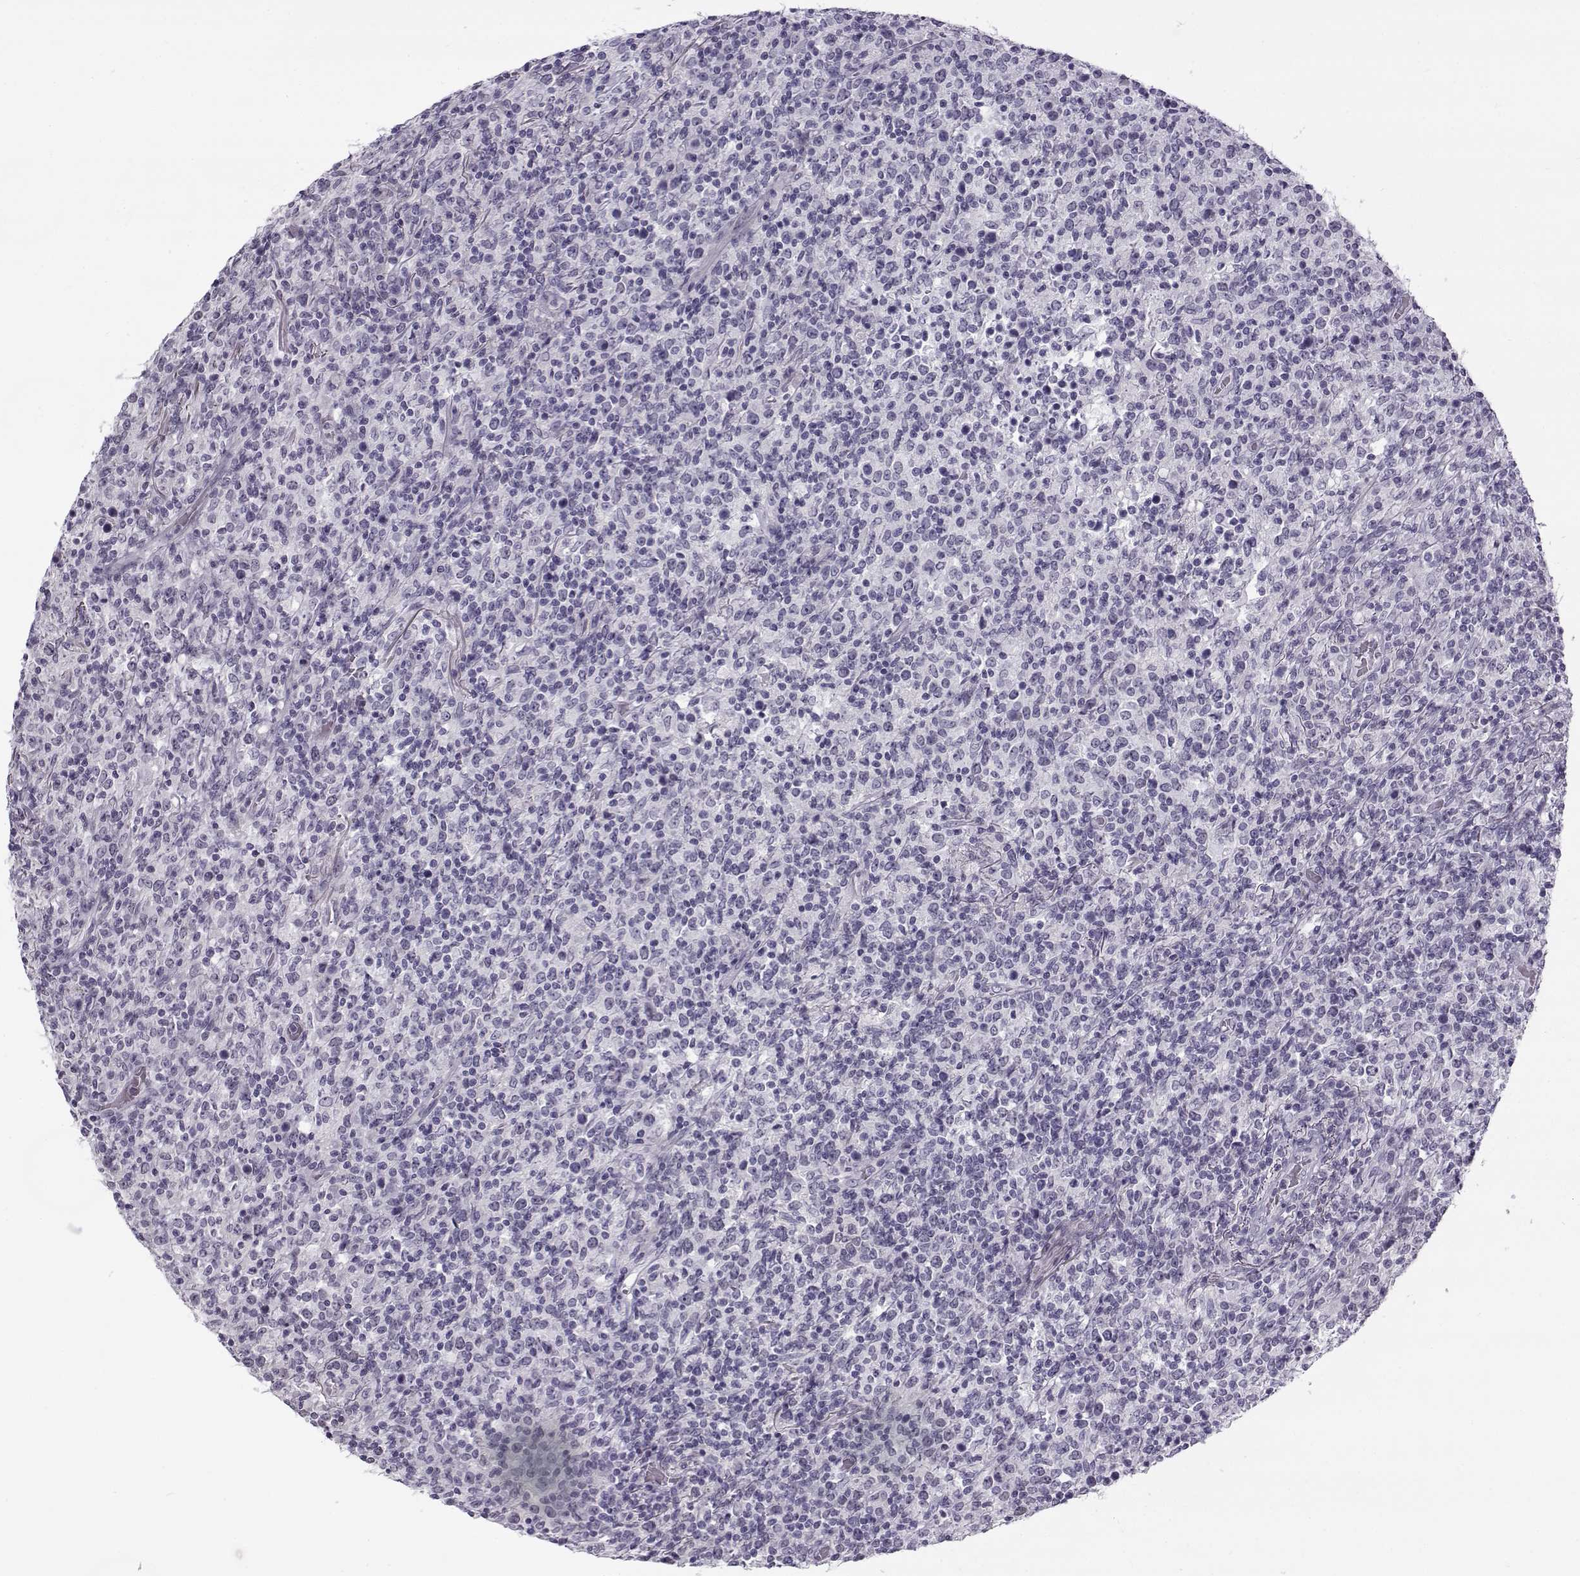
{"staining": {"intensity": "negative", "quantity": "none", "location": "none"}, "tissue": "lymphoma", "cell_type": "Tumor cells", "image_type": "cancer", "snomed": [{"axis": "morphology", "description": "Malignant lymphoma, non-Hodgkin's type, High grade"}, {"axis": "topography", "description": "Lung"}], "caption": "Immunohistochemical staining of malignant lymphoma, non-Hodgkin's type (high-grade) reveals no significant staining in tumor cells.", "gene": "TEX55", "patient": {"sex": "male", "age": 79}}